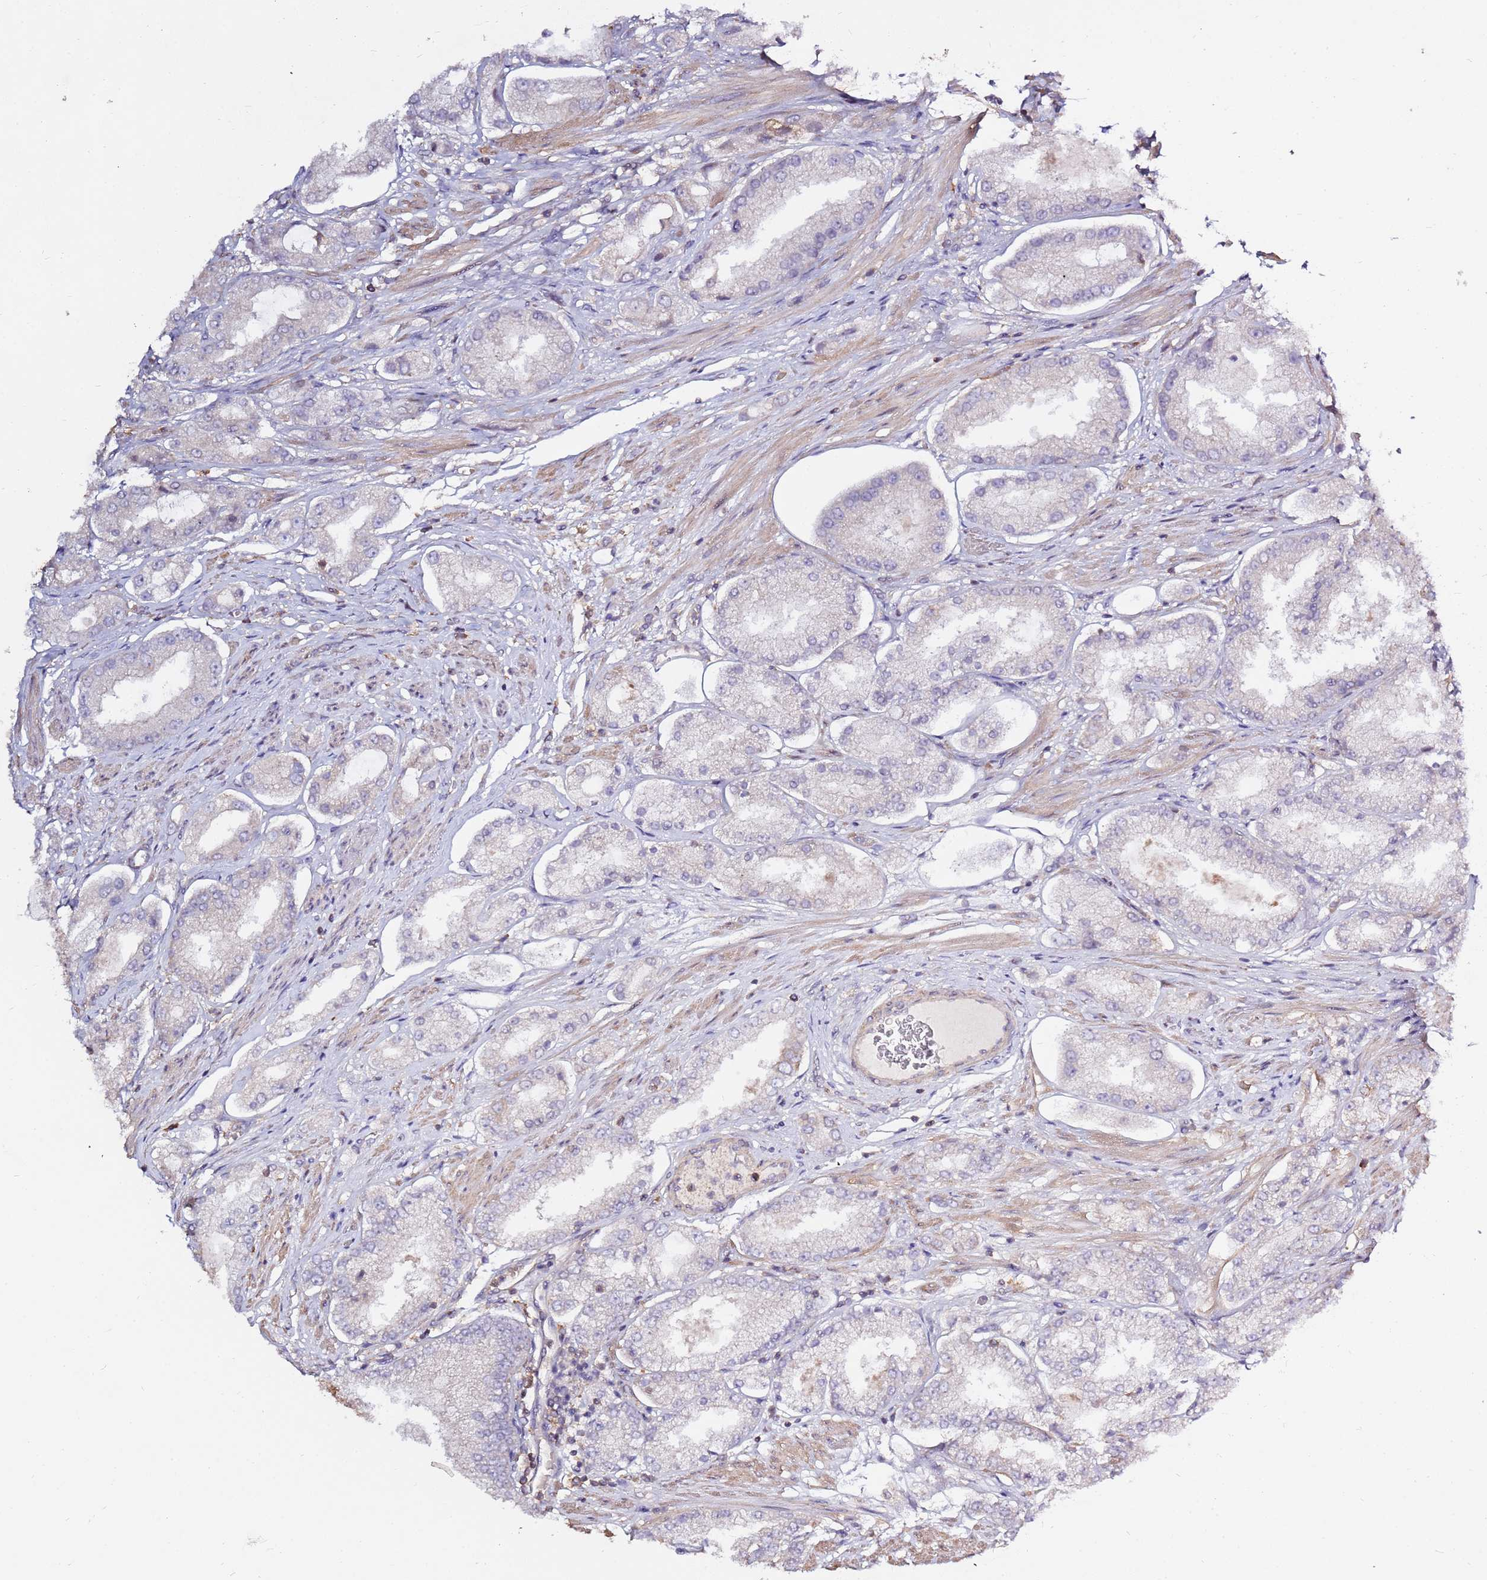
{"staining": {"intensity": "negative", "quantity": "none", "location": "none"}, "tissue": "prostate cancer", "cell_type": "Tumor cells", "image_type": "cancer", "snomed": [{"axis": "morphology", "description": "Adenocarcinoma, High grade"}, {"axis": "topography", "description": "Prostate"}], "caption": "An IHC photomicrograph of high-grade adenocarcinoma (prostate) is shown. There is no staining in tumor cells of high-grade adenocarcinoma (prostate). The staining was performed using DAB to visualize the protein expression in brown, while the nuclei were stained in blue with hematoxylin (Magnification: 20x).", "gene": "EVA1B", "patient": {"sex": "male", "age": 69}}